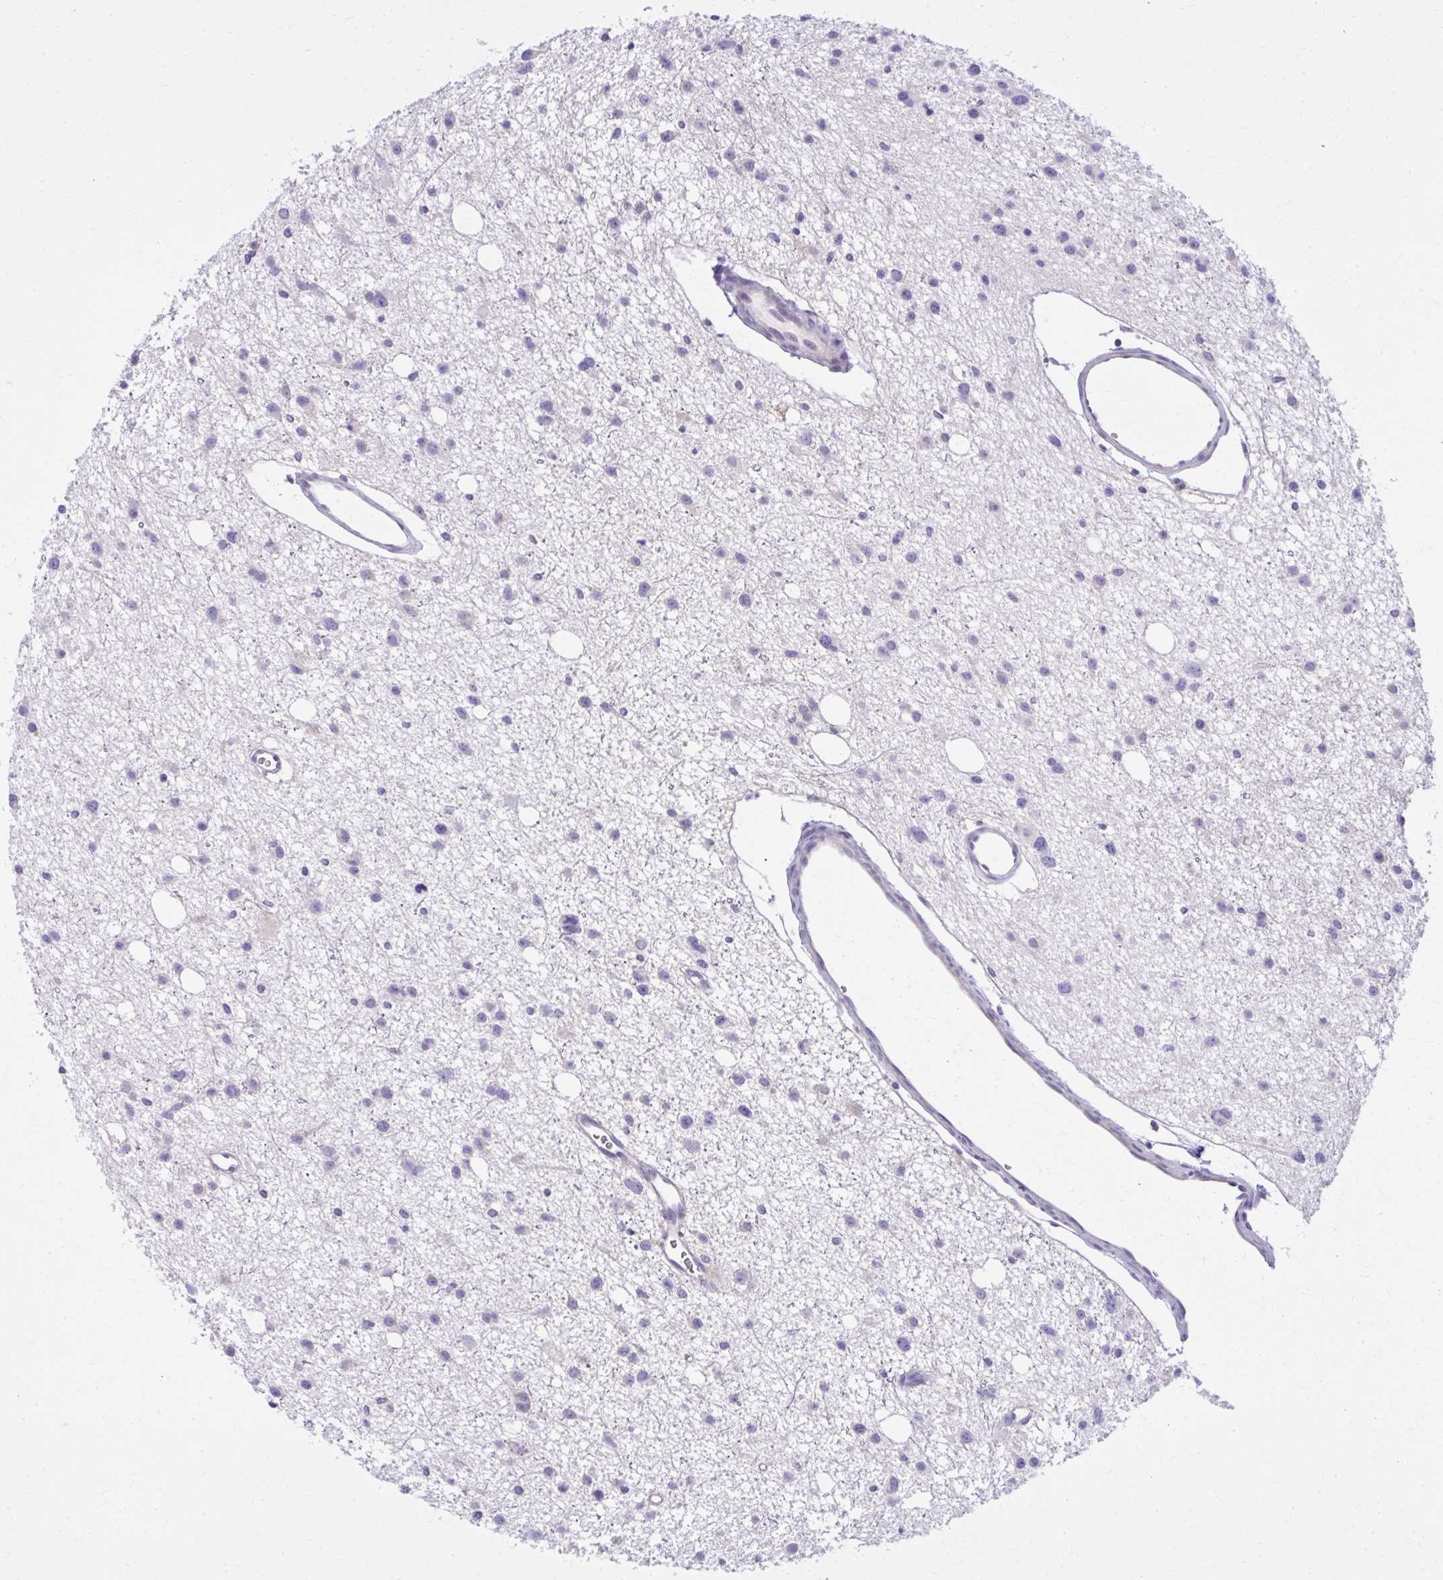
{"staining": {"intensity": "negative", "quantity": "none", "location": "none"}, "tissue": "glioma", "cell_type": "Tumor cells", "image_type": "cancer", "snomed": [{"axis": "morphology", "description": "Glioma, malignant, High grade"}, {"axis": "topography", "description": "Brain"}], "caption": "High magnification brightfield microscopy of malignant glioma (high-grade) stained with DAB (brown) and counterstained with hematoxylin (blue): tumor cells show no significant positivity.", "gene": "RASL11B", "patient": {"sex": "male", "age": 23}}